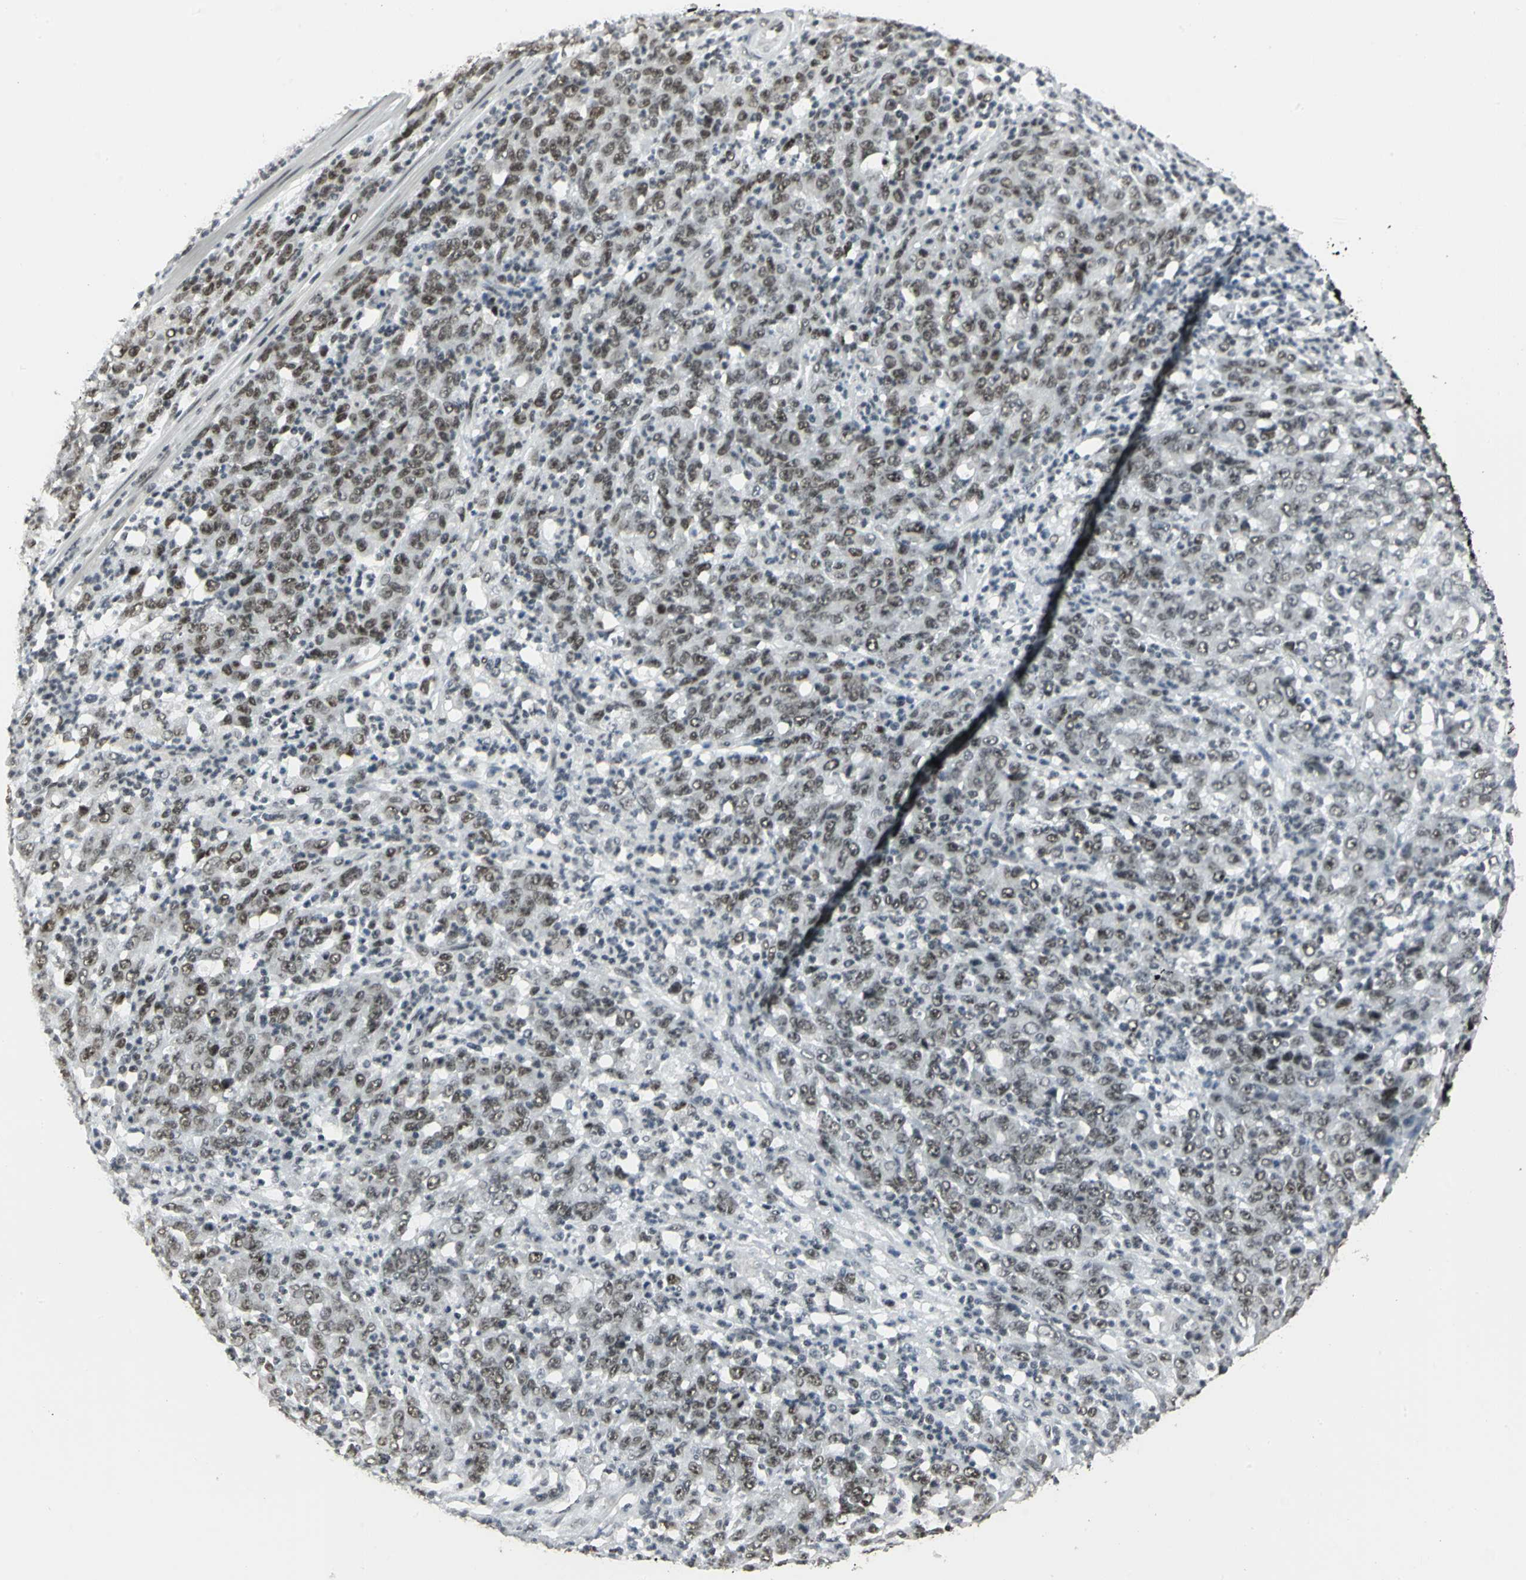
{"staining": {"intensity": "moderate", "quantity": ">75%", "location": "nuclear"}, "tissue": "stomach cancer", "cell_type": "Tumor cells", "image_type": "cancer", "snomed": [{"axis": "morphology", "description": "Adenocarcinoma, NOS"}, {"axis": "topography", "description": "Stomach, lower"}], "caption": "High-power microscopy captured an IHC histopathology image of stomach adenocarcinoma, revealing moderate nuclear expression in about >75% of tumor cells. The protein of interest is stained brown, and the nuclei are stained in blue (DAB (3,3'-diaminobenzidine) IHC with brightfield microscopy, high magnification).", "gene": "CBX3", "patient": {"sex": "female", "age": 71}}